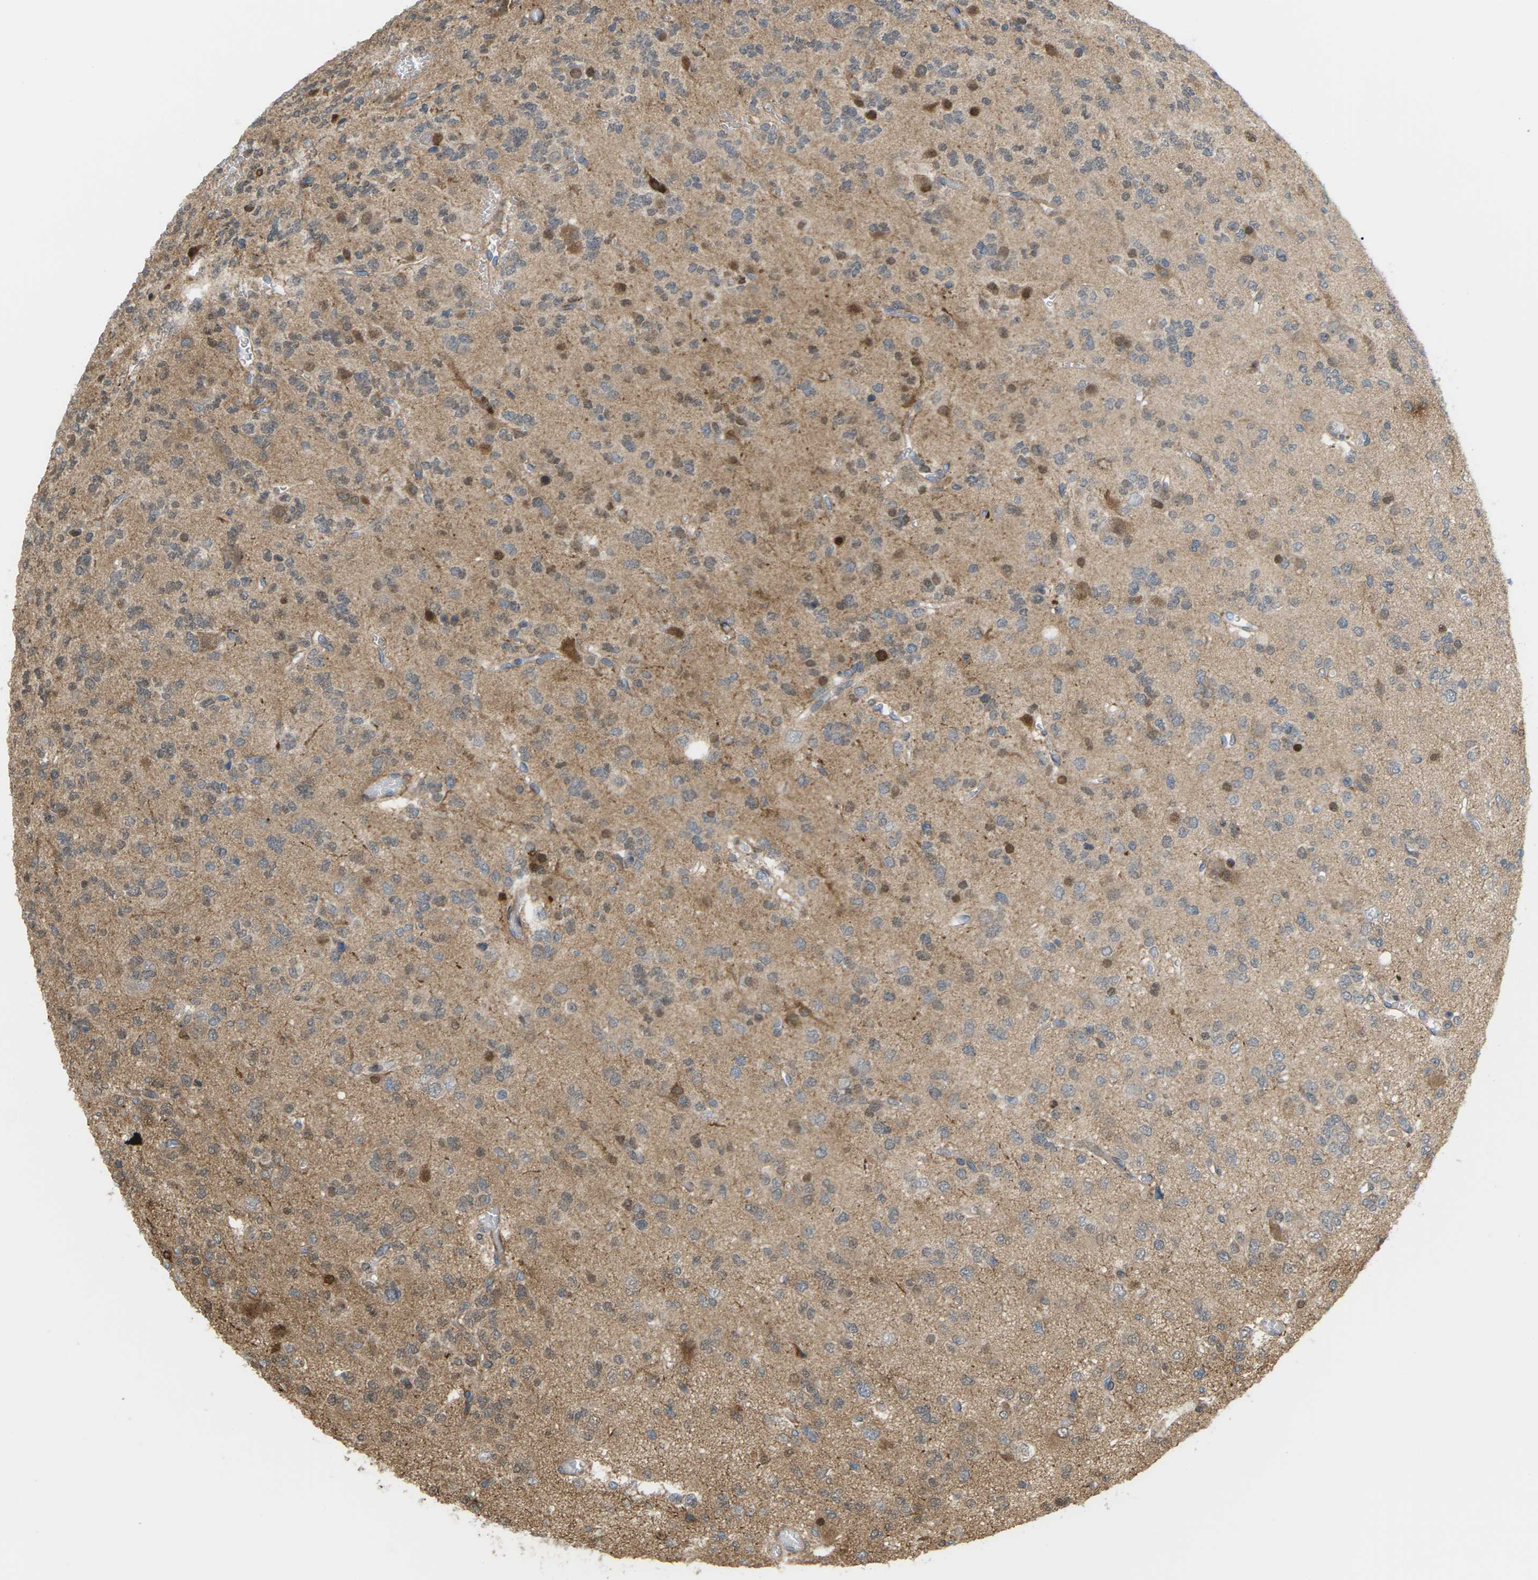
{"staining": {"intensity": "moderate", "quantity": ">75%", "location": "cytoplasmic/membranous,nuclear"}, "tissue": "glioma", "cell_type": "Tumor cells", "image_type": "cancer", "snomed": [{"axis": "morphology", "description": "Glioma, malignant, Low grade"}, {"axis": "topography", "description": "Brain"}], "caption": "Protein staining by immunohistochemistry reveals moderate cytoplasmic/membranous and nuclear staining in approximately >75% of tumor cells in glioma.", "gene": "ROBO1", "patient": {"sex": "male", "age": 38}}